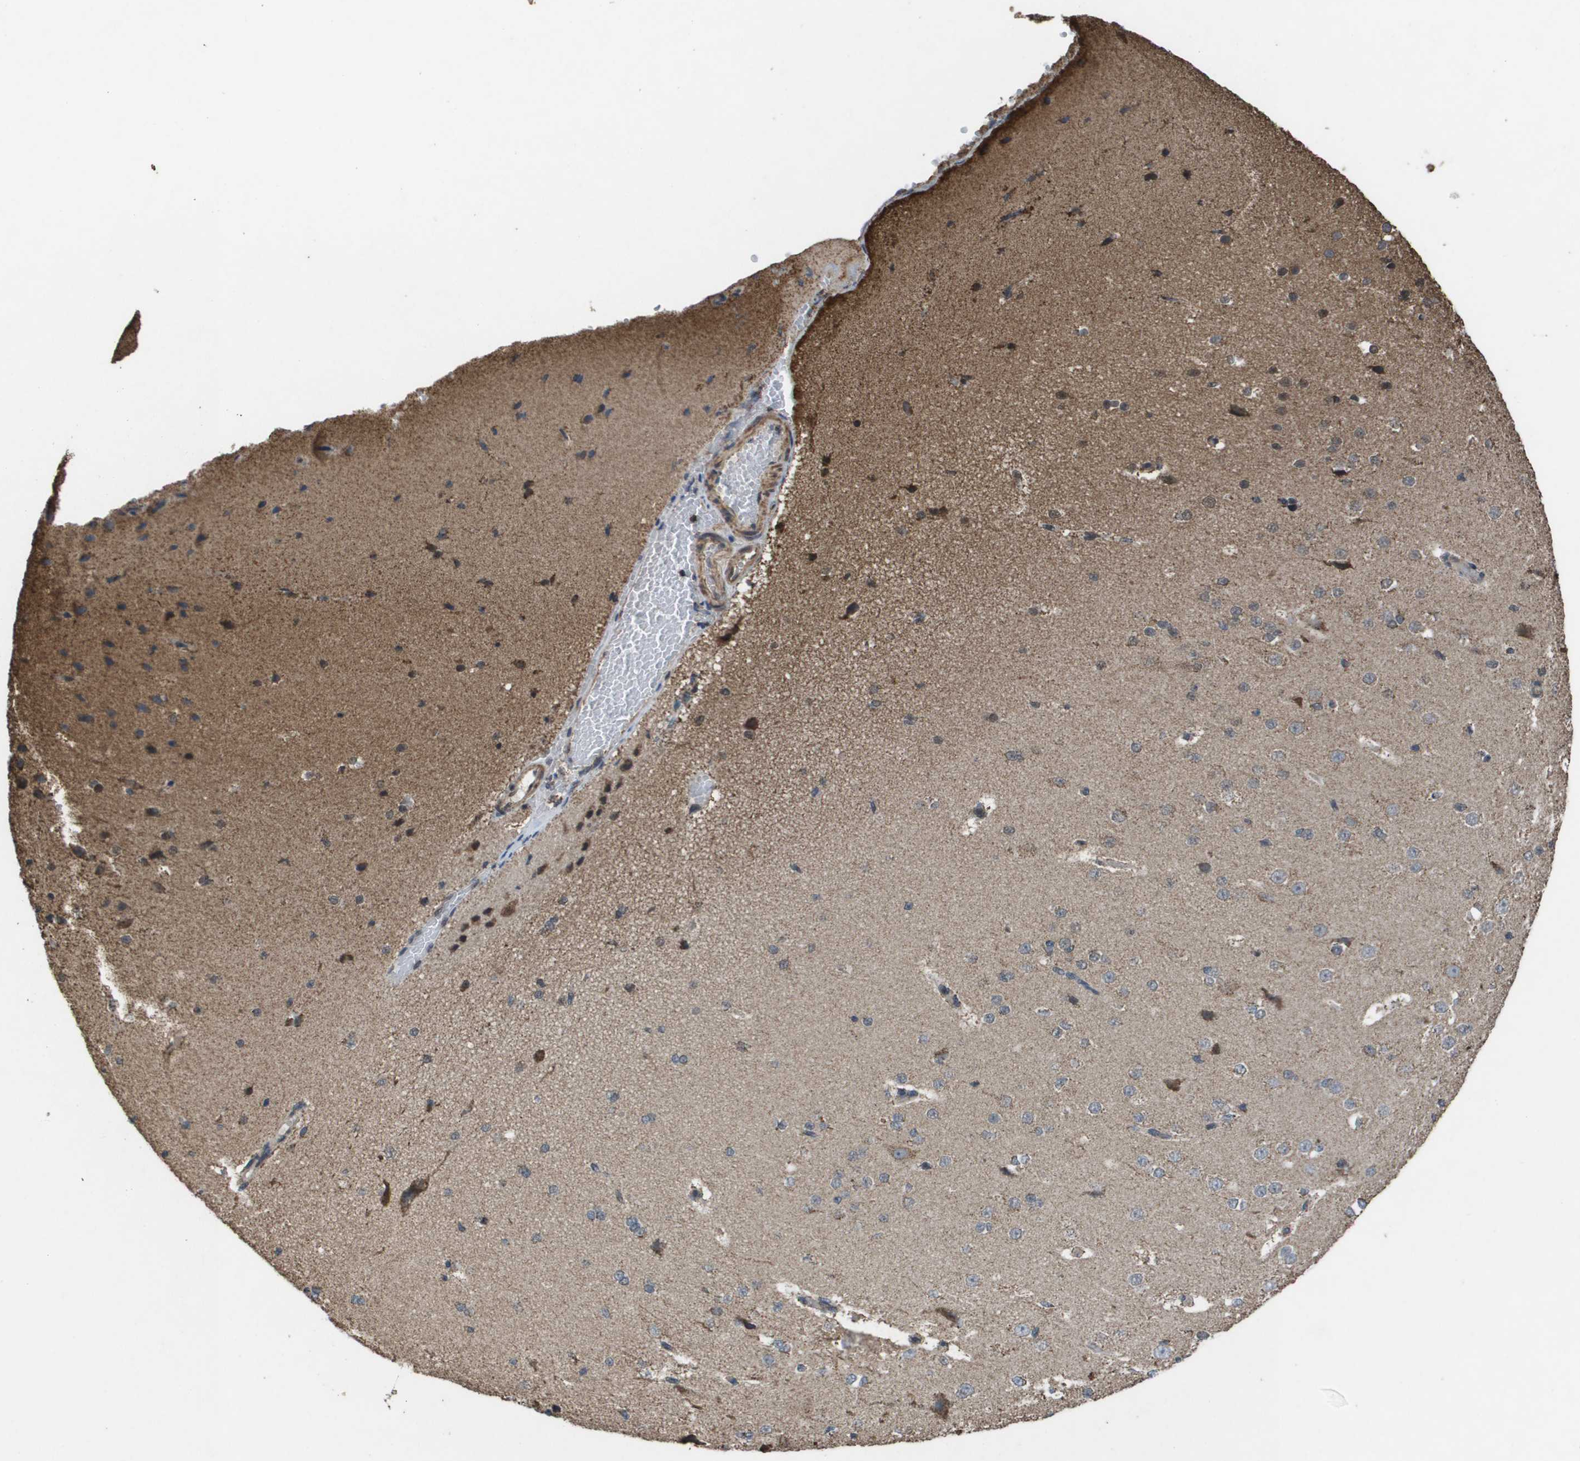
{"staining": {"intensity": "moderate", "quantity": "25%-75%", "location": "cytoplasmic/membranous"}, "tissue": "cerebral cortex", "cell_type": "Endothelial cells", "image_type": "normal", "snomed": [{"axis": "morphology", "description": "Normal tissue, NOS"}, {"axis": "morphology", "description": "Developmental malformation"}, {"axis": "topography", "description": "Cerebral cortex"}], "caption": "This micrograph reveals immunohistochemistry staining of benign human cerebral cortex, with medium moderate cytoplasmic/membranous expression in about 25%-75% of endothelial cells.", "gene": "HSPE1", "patient": {"sex": "female", "age": 30}}